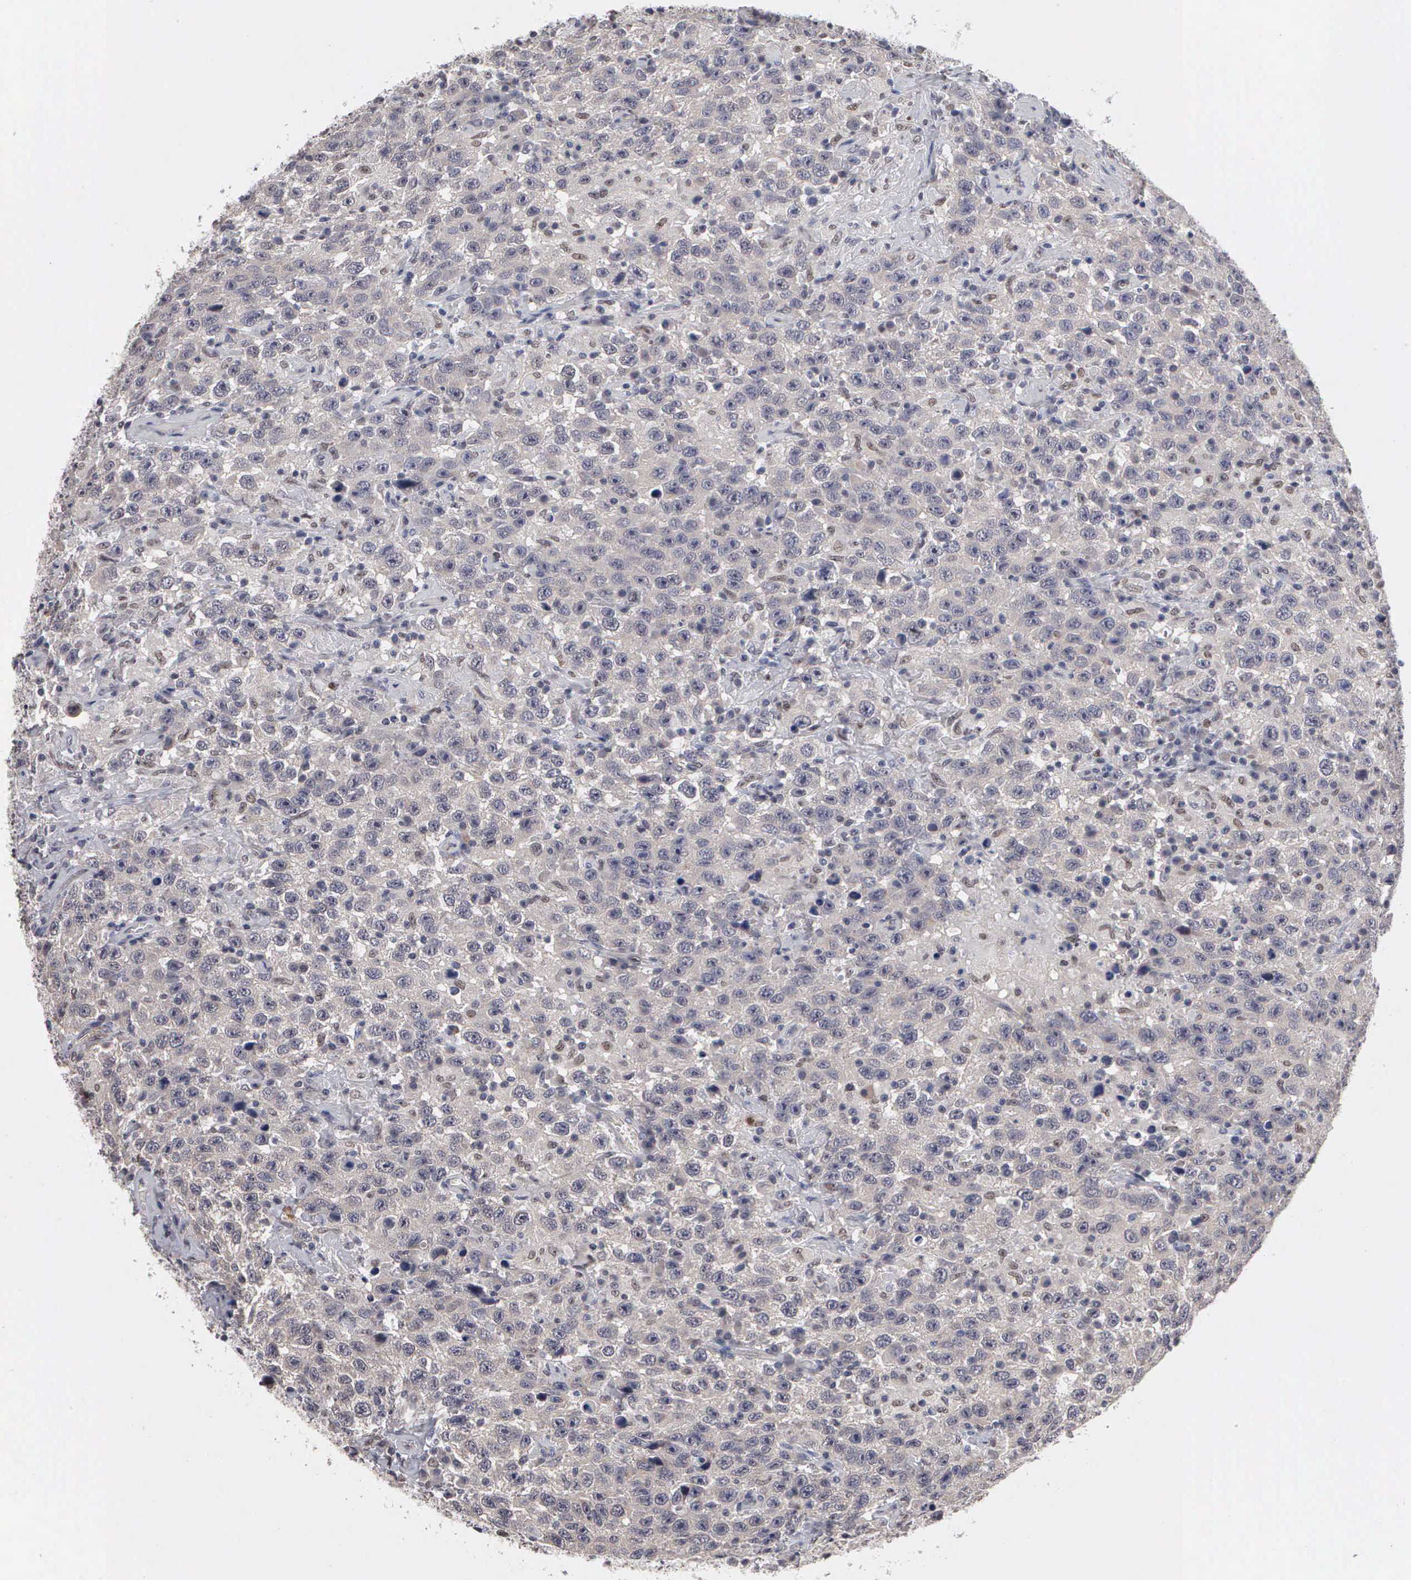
{"staining": {"intensity": "negative", "quantity": "none", "location": "none"}, "tissue": "testis cancer", "cell_type": "Tumor cells", "image_type": "cancer", "snomed": [{"axis": "morphology", "description": "Seminoma, NOS"}, {"axis": "topography", "description": "Testis"}], "caption": "Human testis cancer (seminoma) stained for a protein using immunohistochemistry (IHC) demonstrates no expression in tumor cells.", "gene": "ZBTB33", "patient": {"sex": "male", "age": 41}}